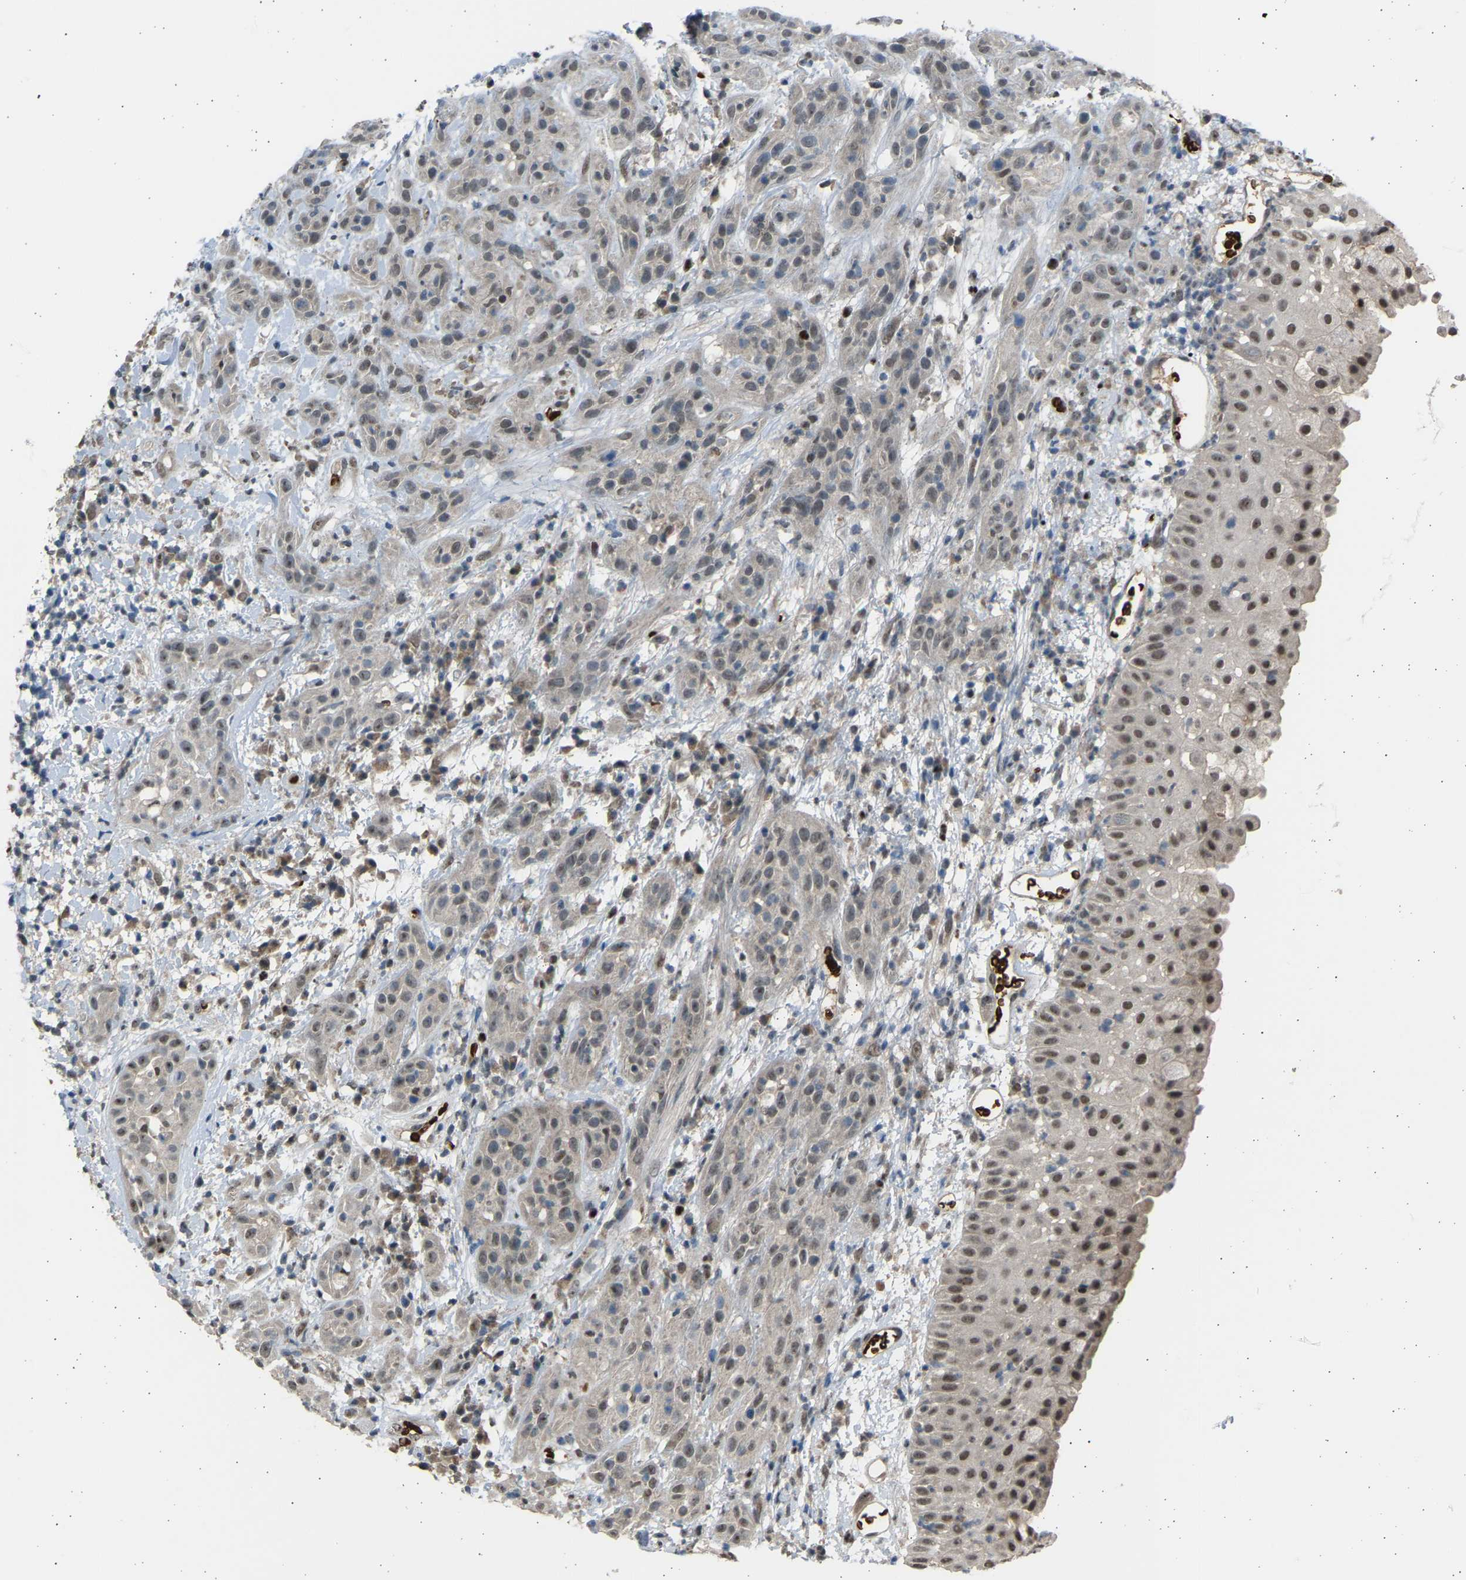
{"staining": {"intensity": "weak", "quantity": "<25%", "location": "nuclear"}, "tissue": "head and neck cancer", "cell_type": "Tumor cells", "image_type": "cancer", "snomed": [{"axis": "morphology", "description": "Squamous cell carcinoma, NOS"}, {"axis": "topography", "description": "Head-Neck"}], "caption": "An immunohistochemistry (IHC) image of squamous cell carcinoma (head and neck) is shown. There is no staining in tumor cells of squamous cell carcinoma (head and neck).", "gene": "BIRC2", "patient": {"sex": "male", "age": 62}}